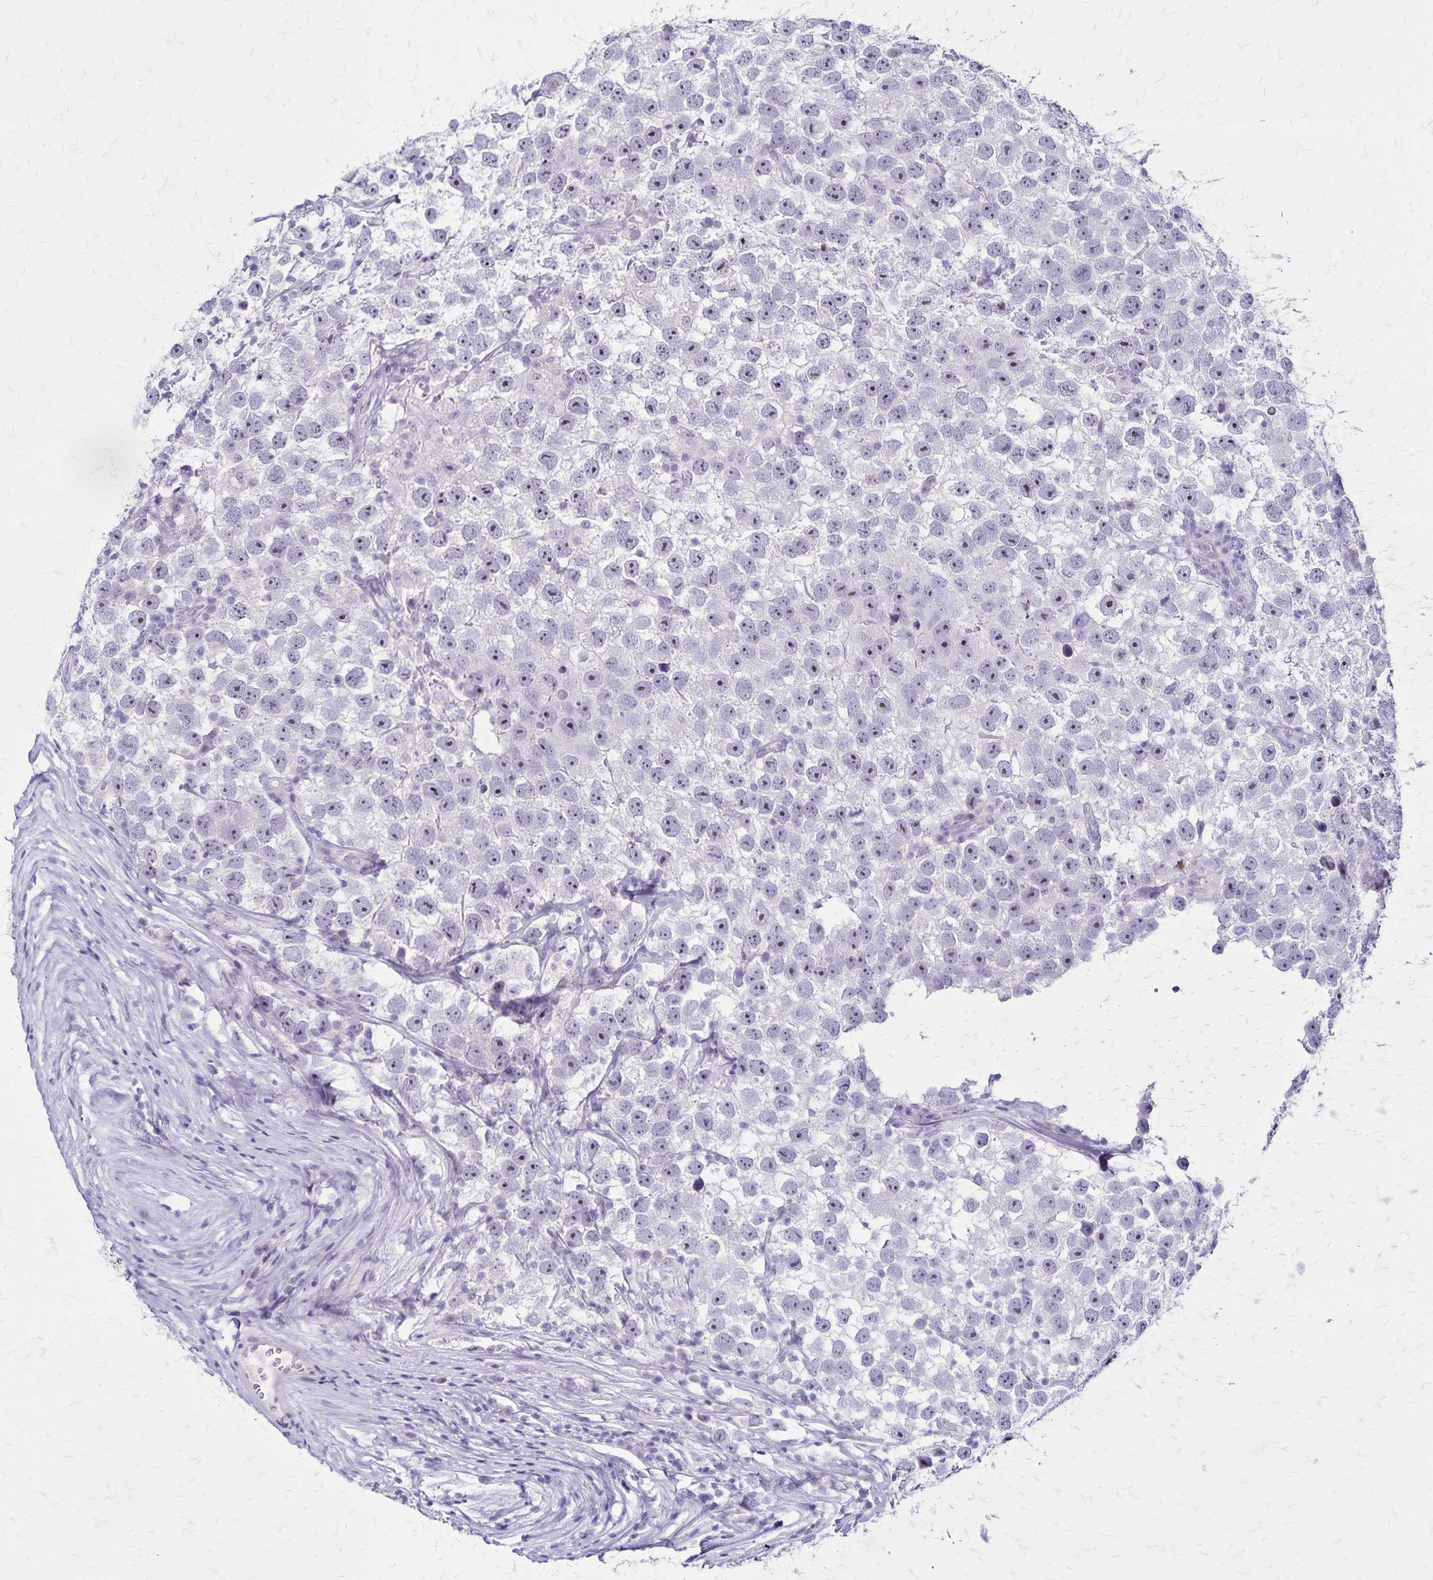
{"staining": {"intensity": "weak", "quantity": "25%-75%", "location": "nuclear"}, "tissue": "testis cancer", "cell_type": "Tumor cells", "image_type": "cancer", "snomed": [{"axis": "morphology", "description": "Seminoma, NOS"}, {"axis": "topography", "description": "Testis"}], "caption": "An image of testis cancer (seminoma) stained for a protein exhibits weak nuclear brown staining in tumor cells.", "gene": "OR51B5", "patient": {"sex": "male", "age": 26}}